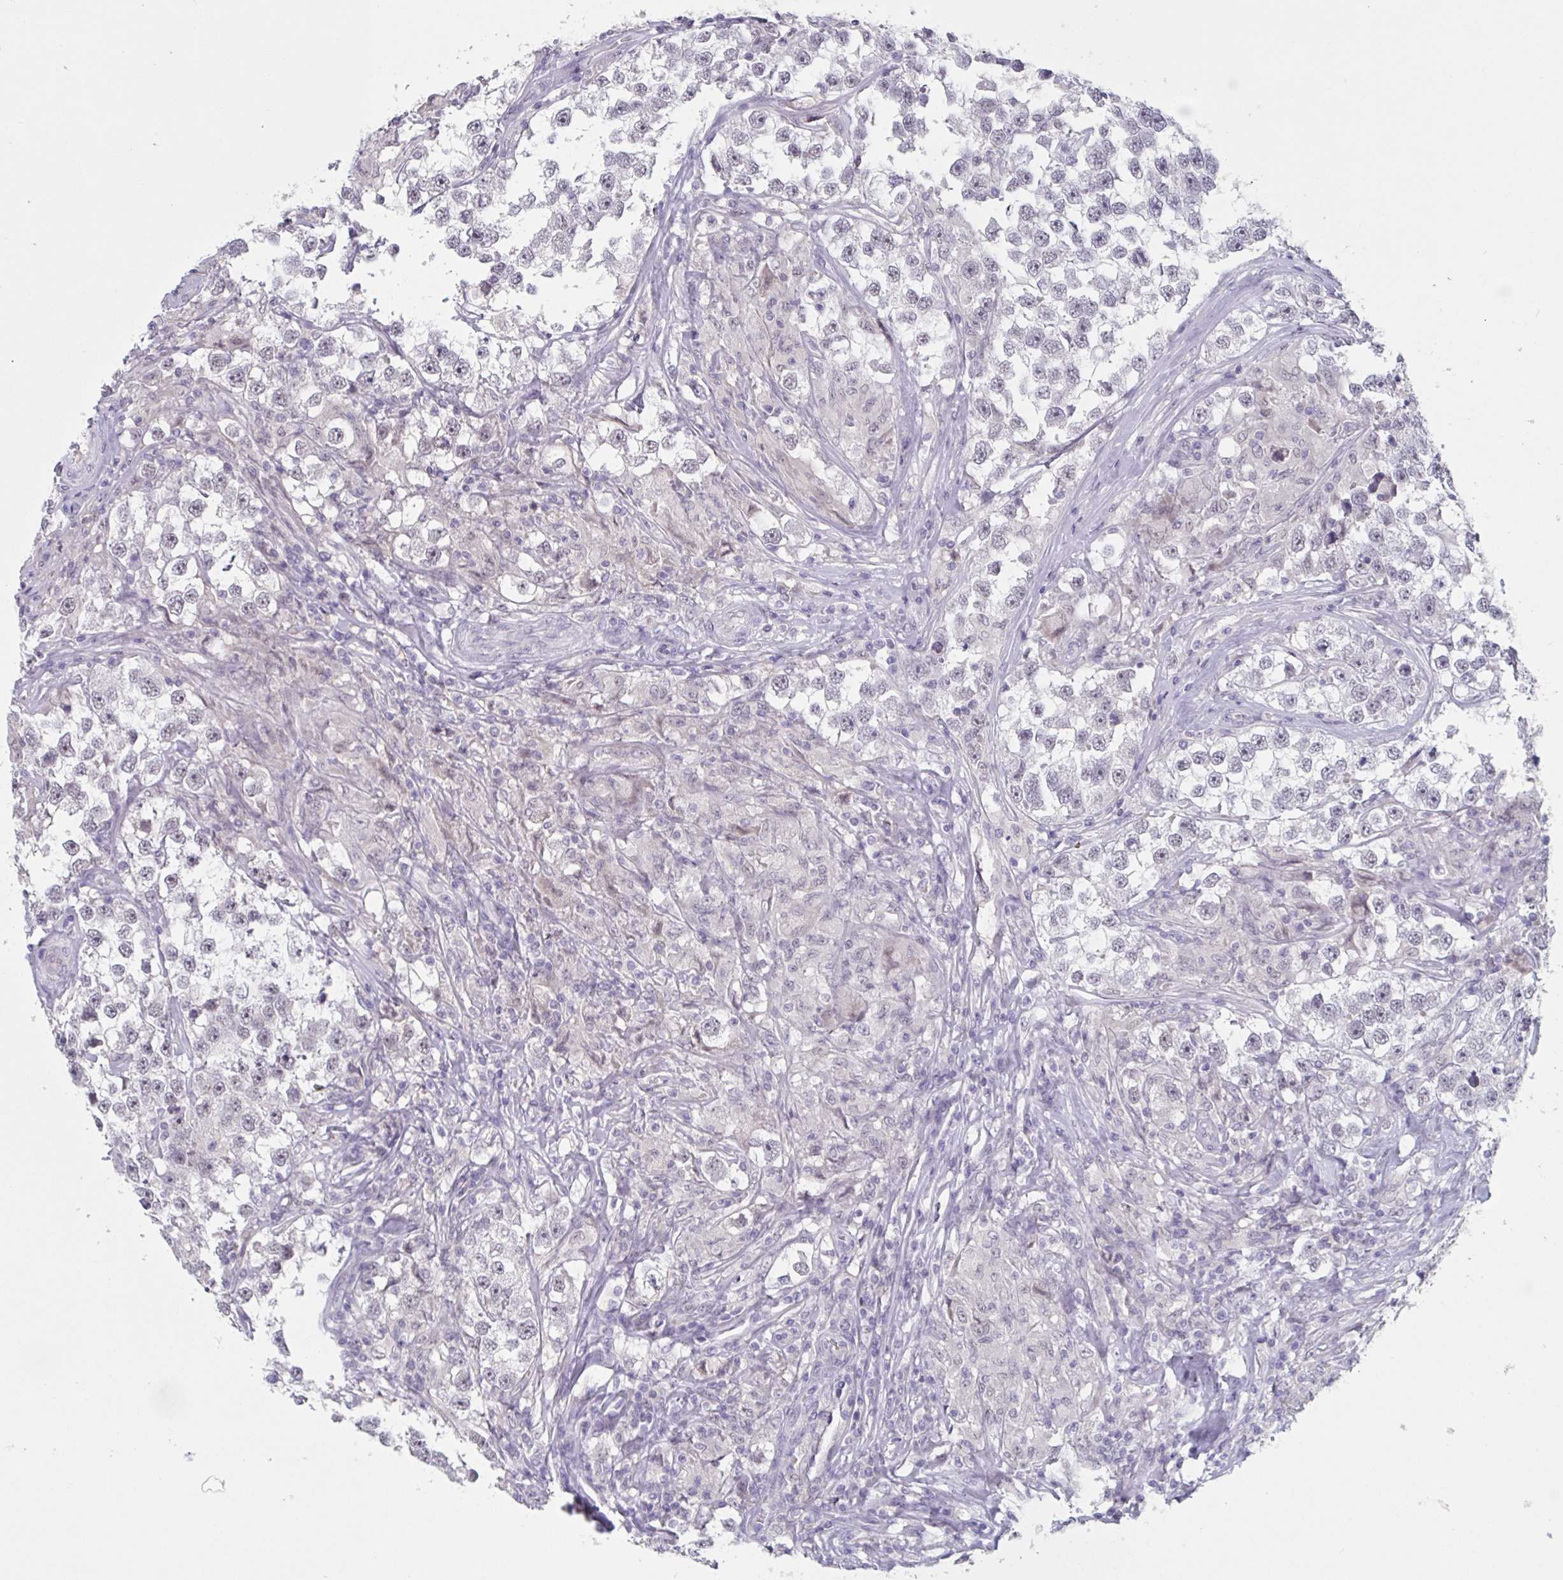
{"staining": {"intensity": "negative", "quantity": "none", "location": "none"}, "tissue": "testis cancer", "cell_type": "Tumor cells", "image_type": "cancer", "snomed": [{"axis": "morphology", "description": "Seminoma, NOS"}, {"axis": "topography", "description": "Testis"}], "caption": "Tumor cells are negative for protein expression in human seminoma (testis).", "gene": "KDM4D", "patient": {"sex": "male", "age": 46}}